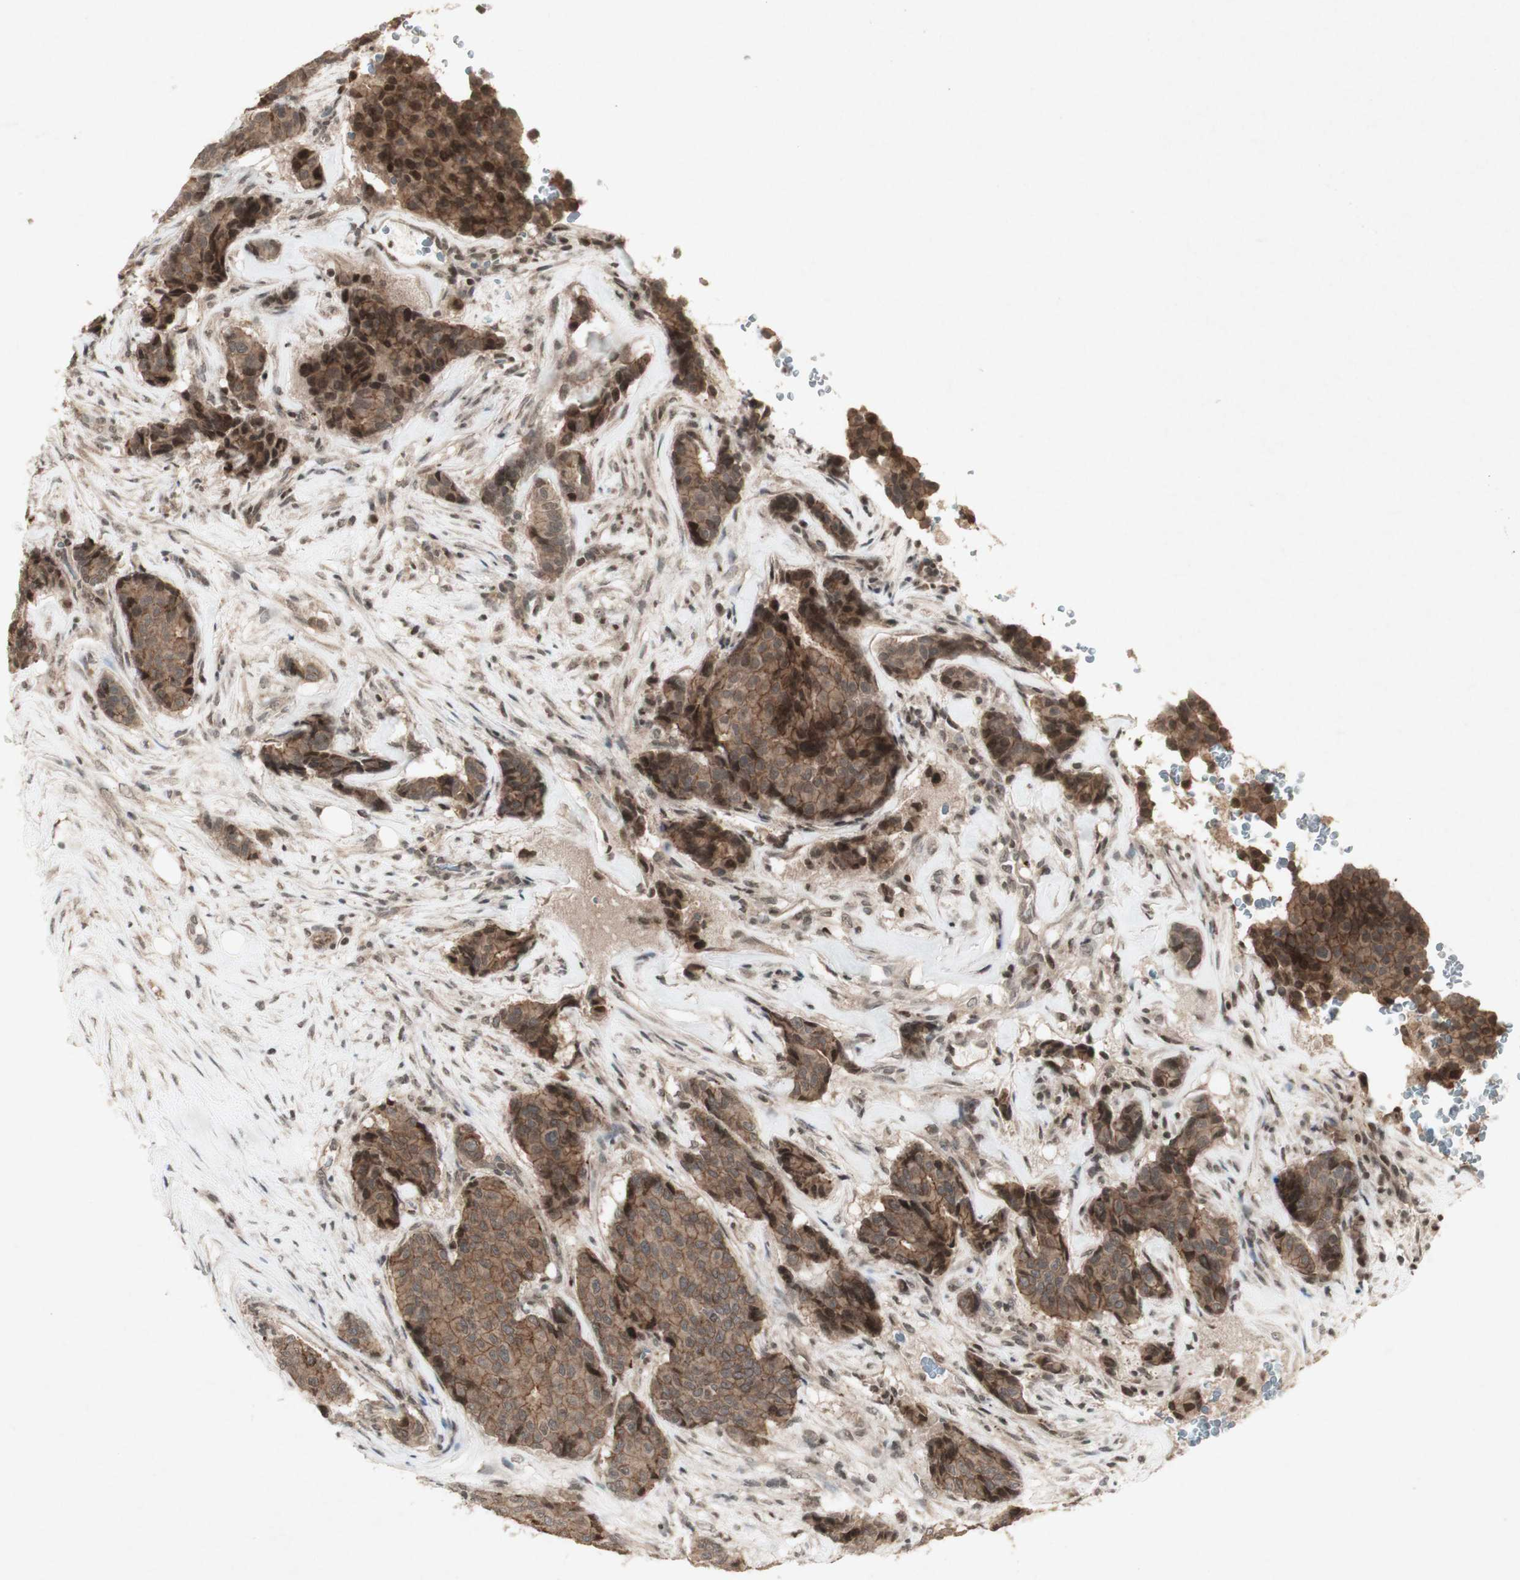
{"staining": {"intensity": "moderate", "quantity": ">75%", "location": "cytoplasmic/membranous"}, "tissue": "breast cancer", "cell_type": "Tumor cells", "image_type": "cancer", "snomed": [{"axis": "morphology", "description": "Duct carcinoma"}, {"axis": "topography", "description": "Breast"}], "caption": "Immunohistochemical staining of breast cancer (infiltrating ductal carcinoma) shows medium levels of moderate cytoplasmic/membranous protein staining in approximately >75% of tumor cells. The protein of interest is shown in brown color, while the nuclei are stained blue.", "gene": "PLXNA1", "patient": {"sex": "female", "age": 75}}